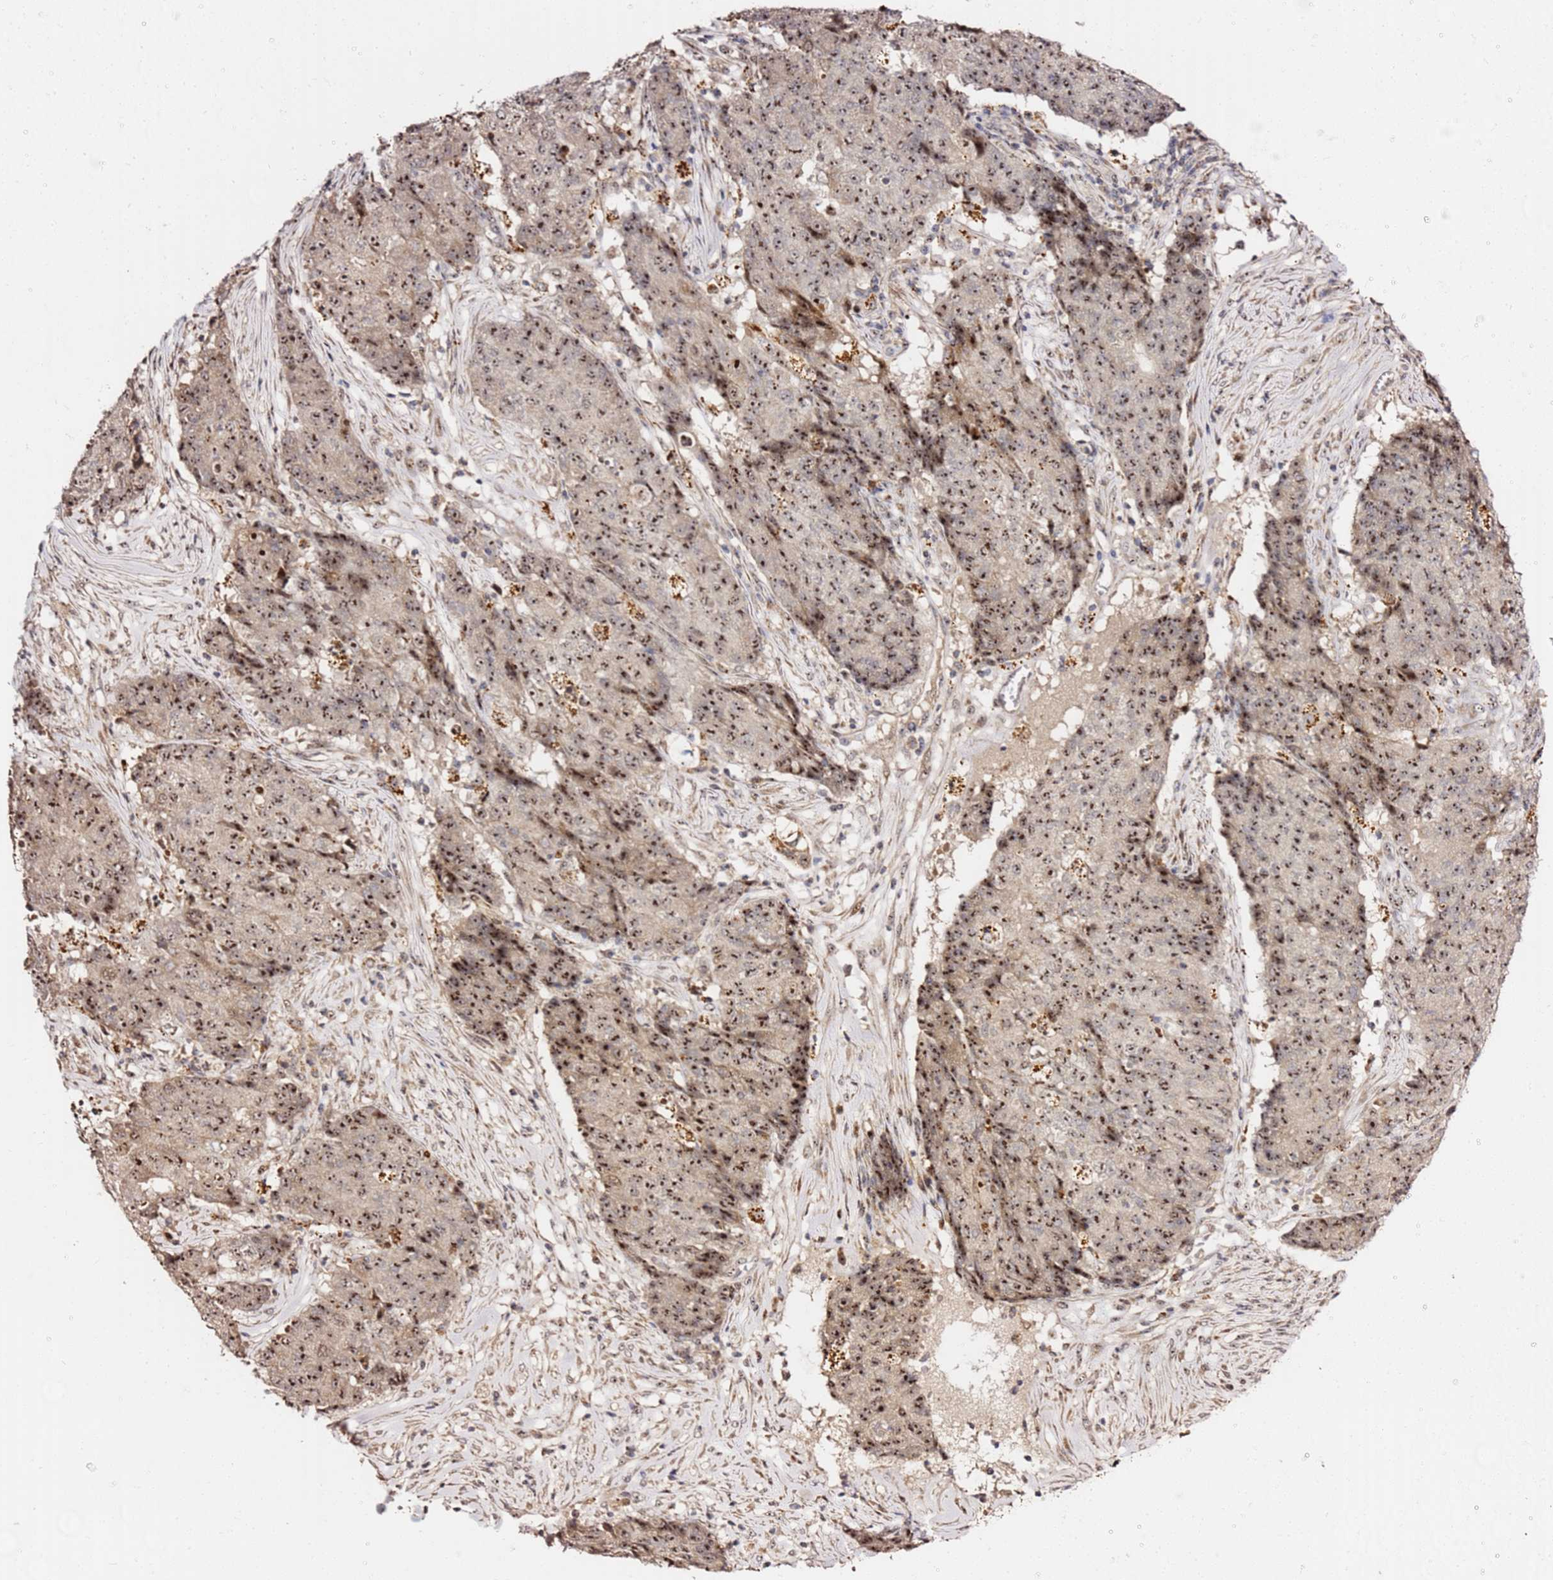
{"staining": {"intensity": "moderate", "quantity": ">75%", "location": "nuclear"}, "tissue": "ovarian cancer", "cell_type": "Tumor cells", "image_type": "cancer", "snomed": [{"axis": "morphology", "description": "Carcinoma, endometroid"}, {"axis": "topography", "description": "Ovary"}], "caption": "Endometroid carcinoma (ovarian) was stained to show a protein in brown. There is medium levels of moderate nuclear positivity in approximately >75% of tumor cells.", "gene": "KIF25", "patient": {"sex": "female", "age": 42}}